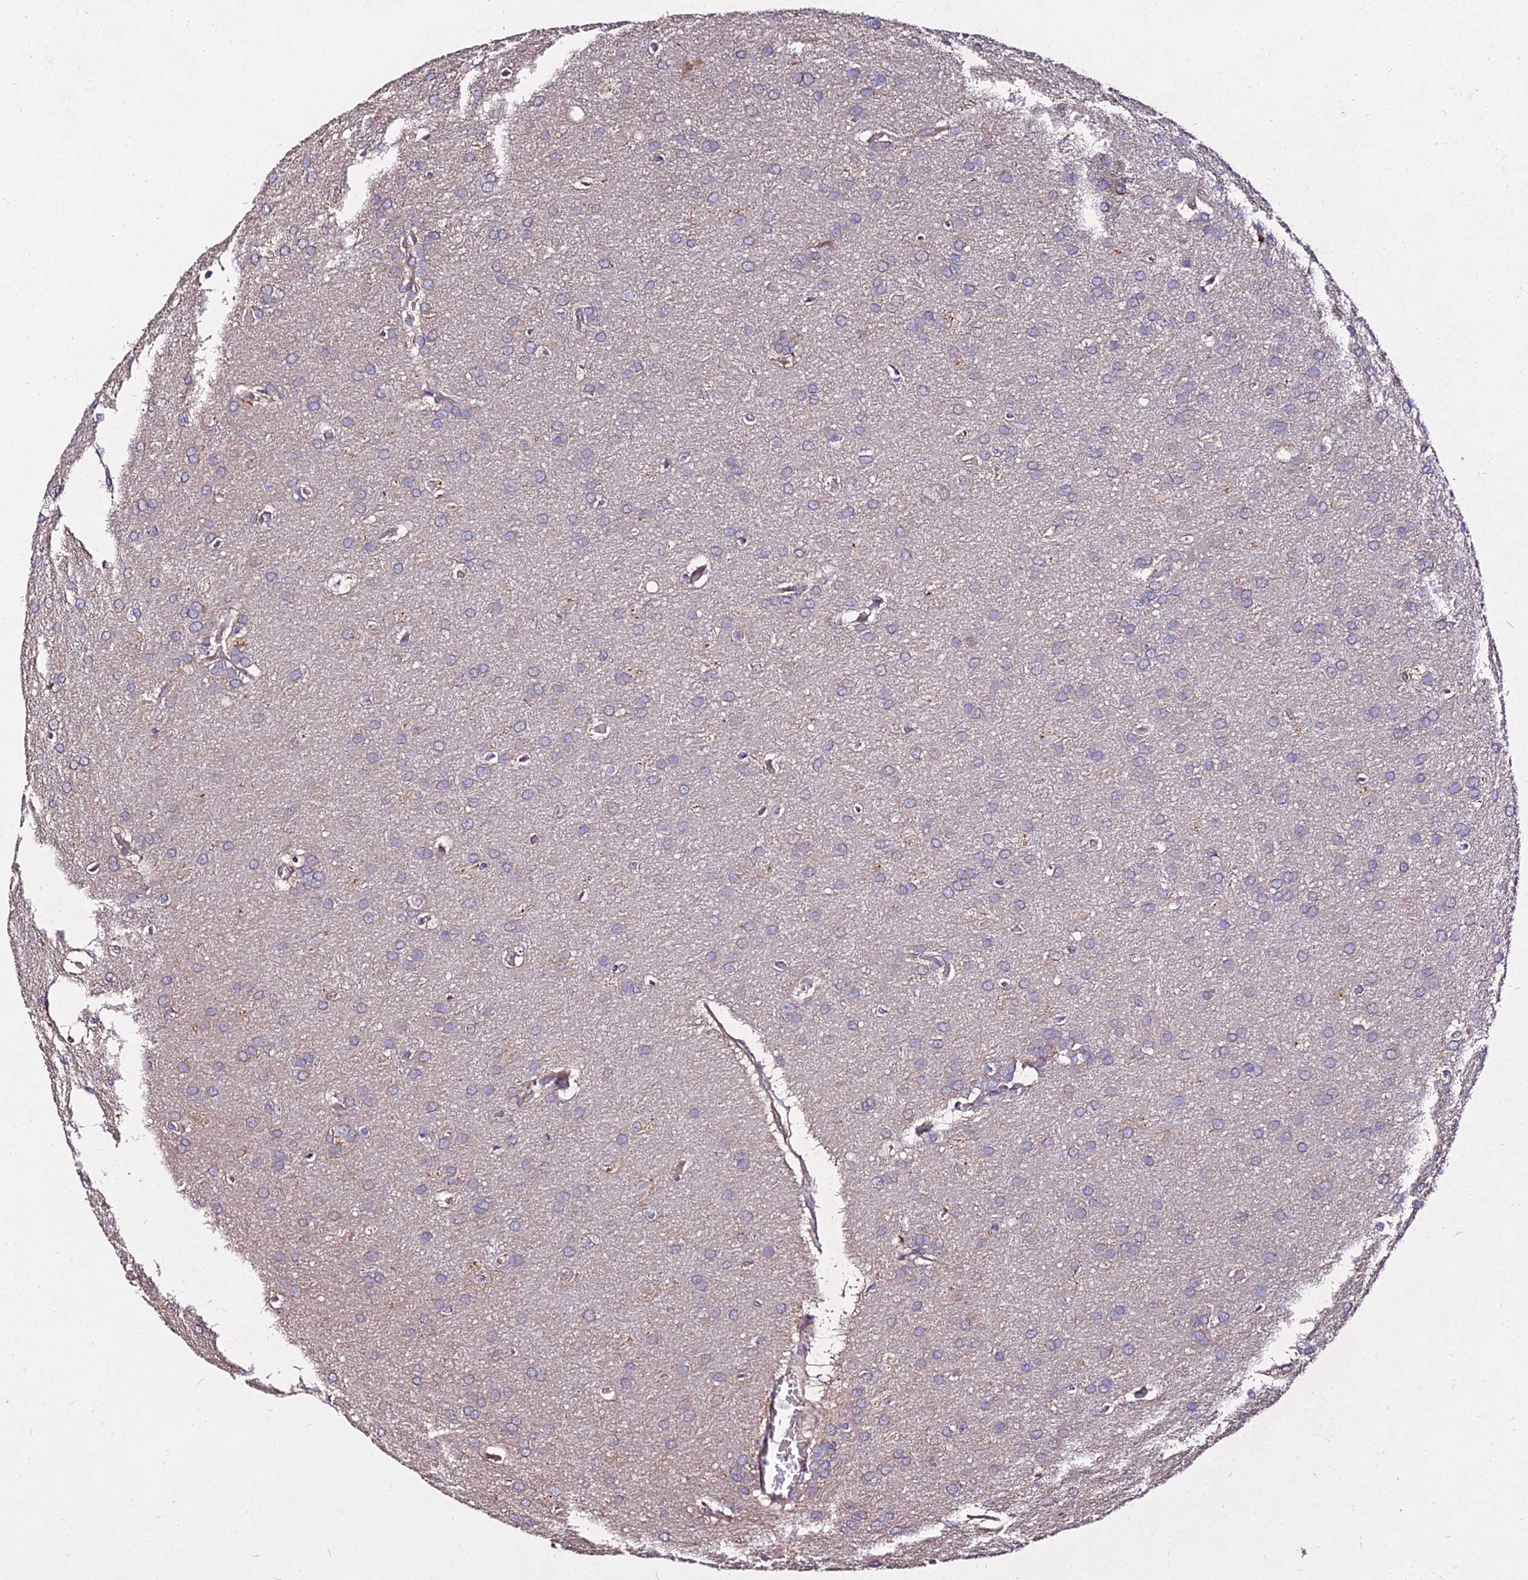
{"staining": {"intensity": "negative", "quantity": "none", "location": "none"}, "tissue": "glioma", "cell_type": "Tumor cells", "image_type": "cancer", "snomed": [{"axis": "morphology", "description": "Glioma, malignant, Low grade"}, {"axis": "topography", "description": "Brain"}], "caption": "Tumor cells are negative for protein expression in human malignant glioma (low-grade). (Immunohistochemistry, brightfield microscopy, high magnification).", "gene": "AP3M2", "patient": {"sex": "female", "age": 32}}